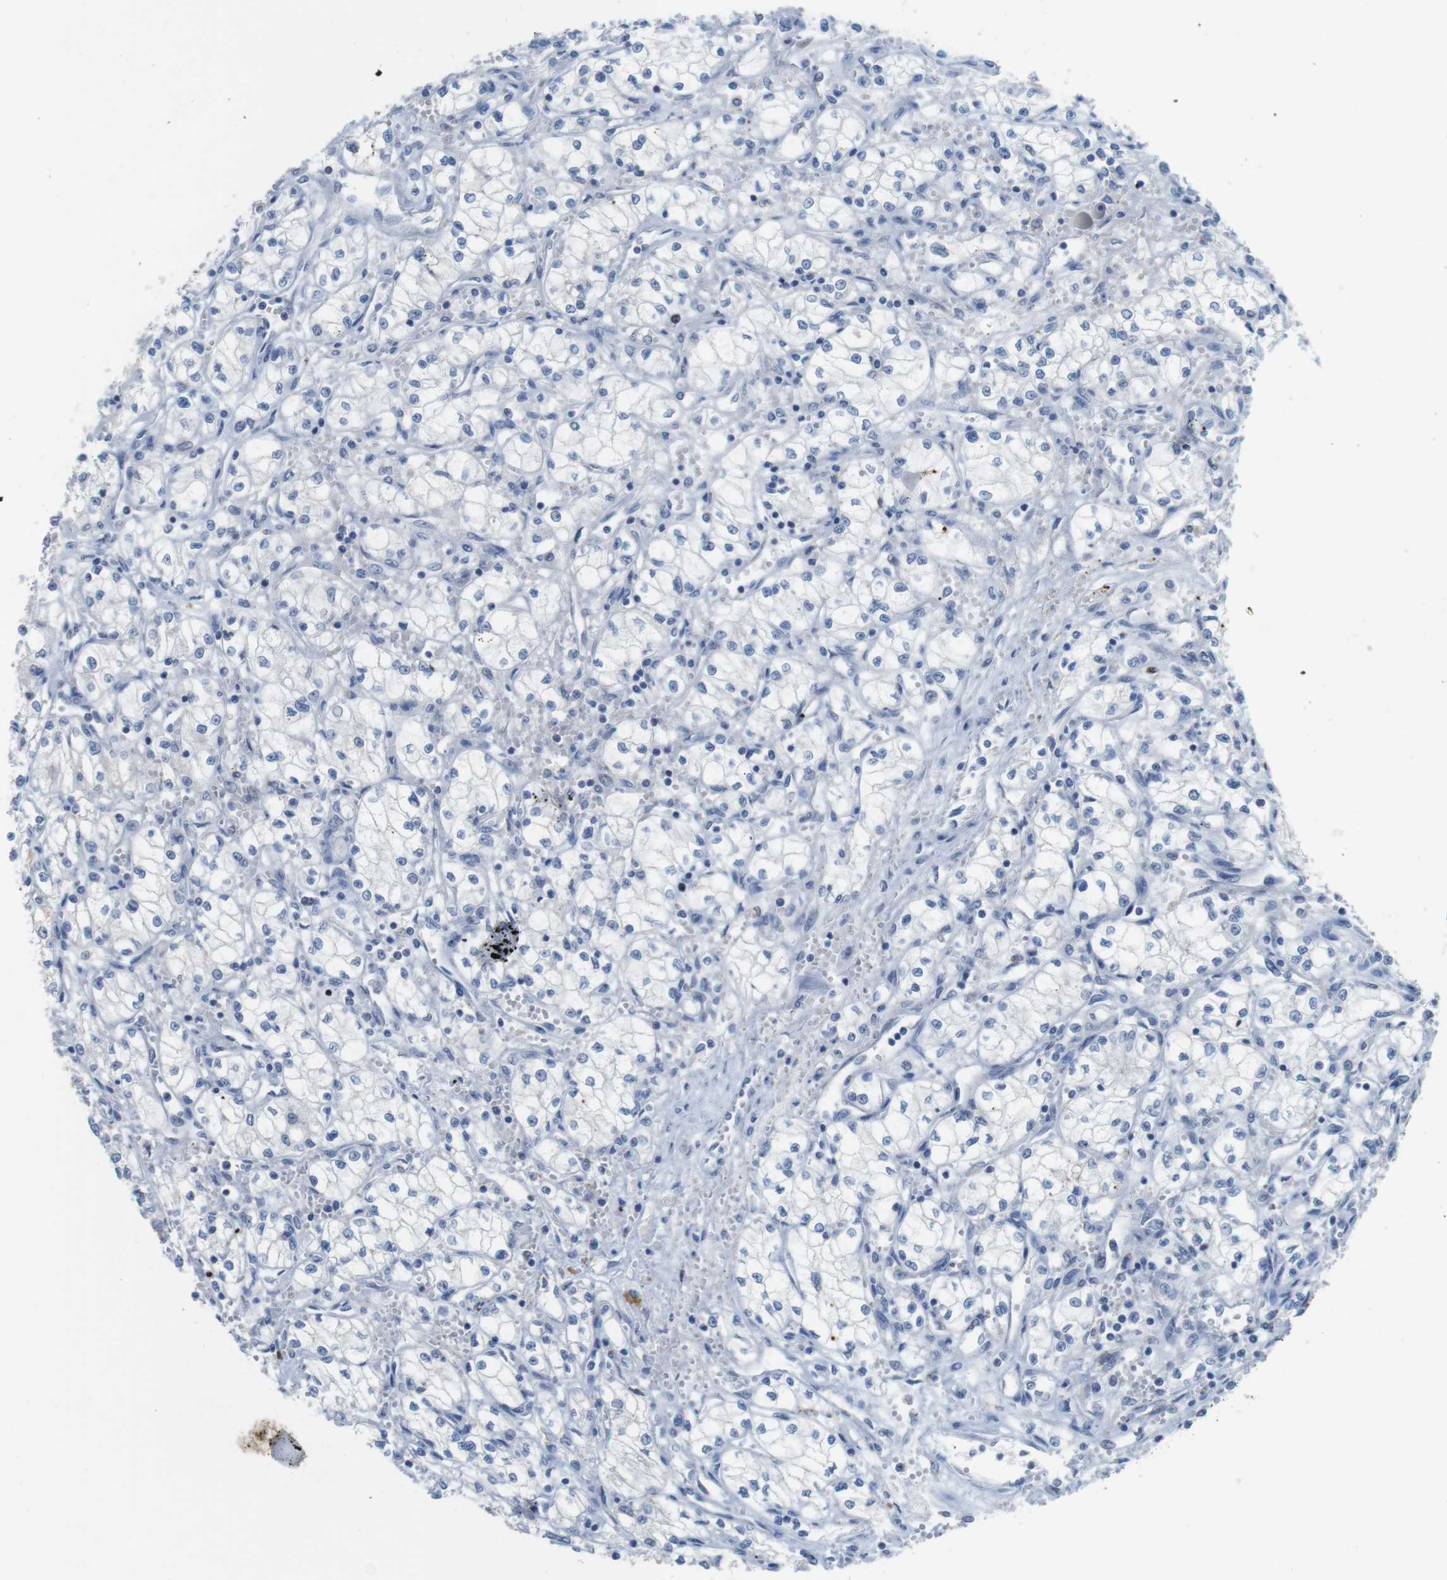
{"staining": {"intensity": "negative", "quantity": "none", "location": "none"}, "tissue": "renal cancer", "cell_type": "Tumor cells", "image_type": "cancer", "snomed": [{"axis": "morphology", "description": "Normal tissue, NOS"}, {"axis": "morphology", "description": "Adenocarcinoma, NOS"}, {"axis": "topography", "description": "Kidney"}], "caption": "Tumor cells show no significant positivity in renal adenocarcinoma.", "gene": "KPNA2", "patient": {"sex": "male", "age": 59}}